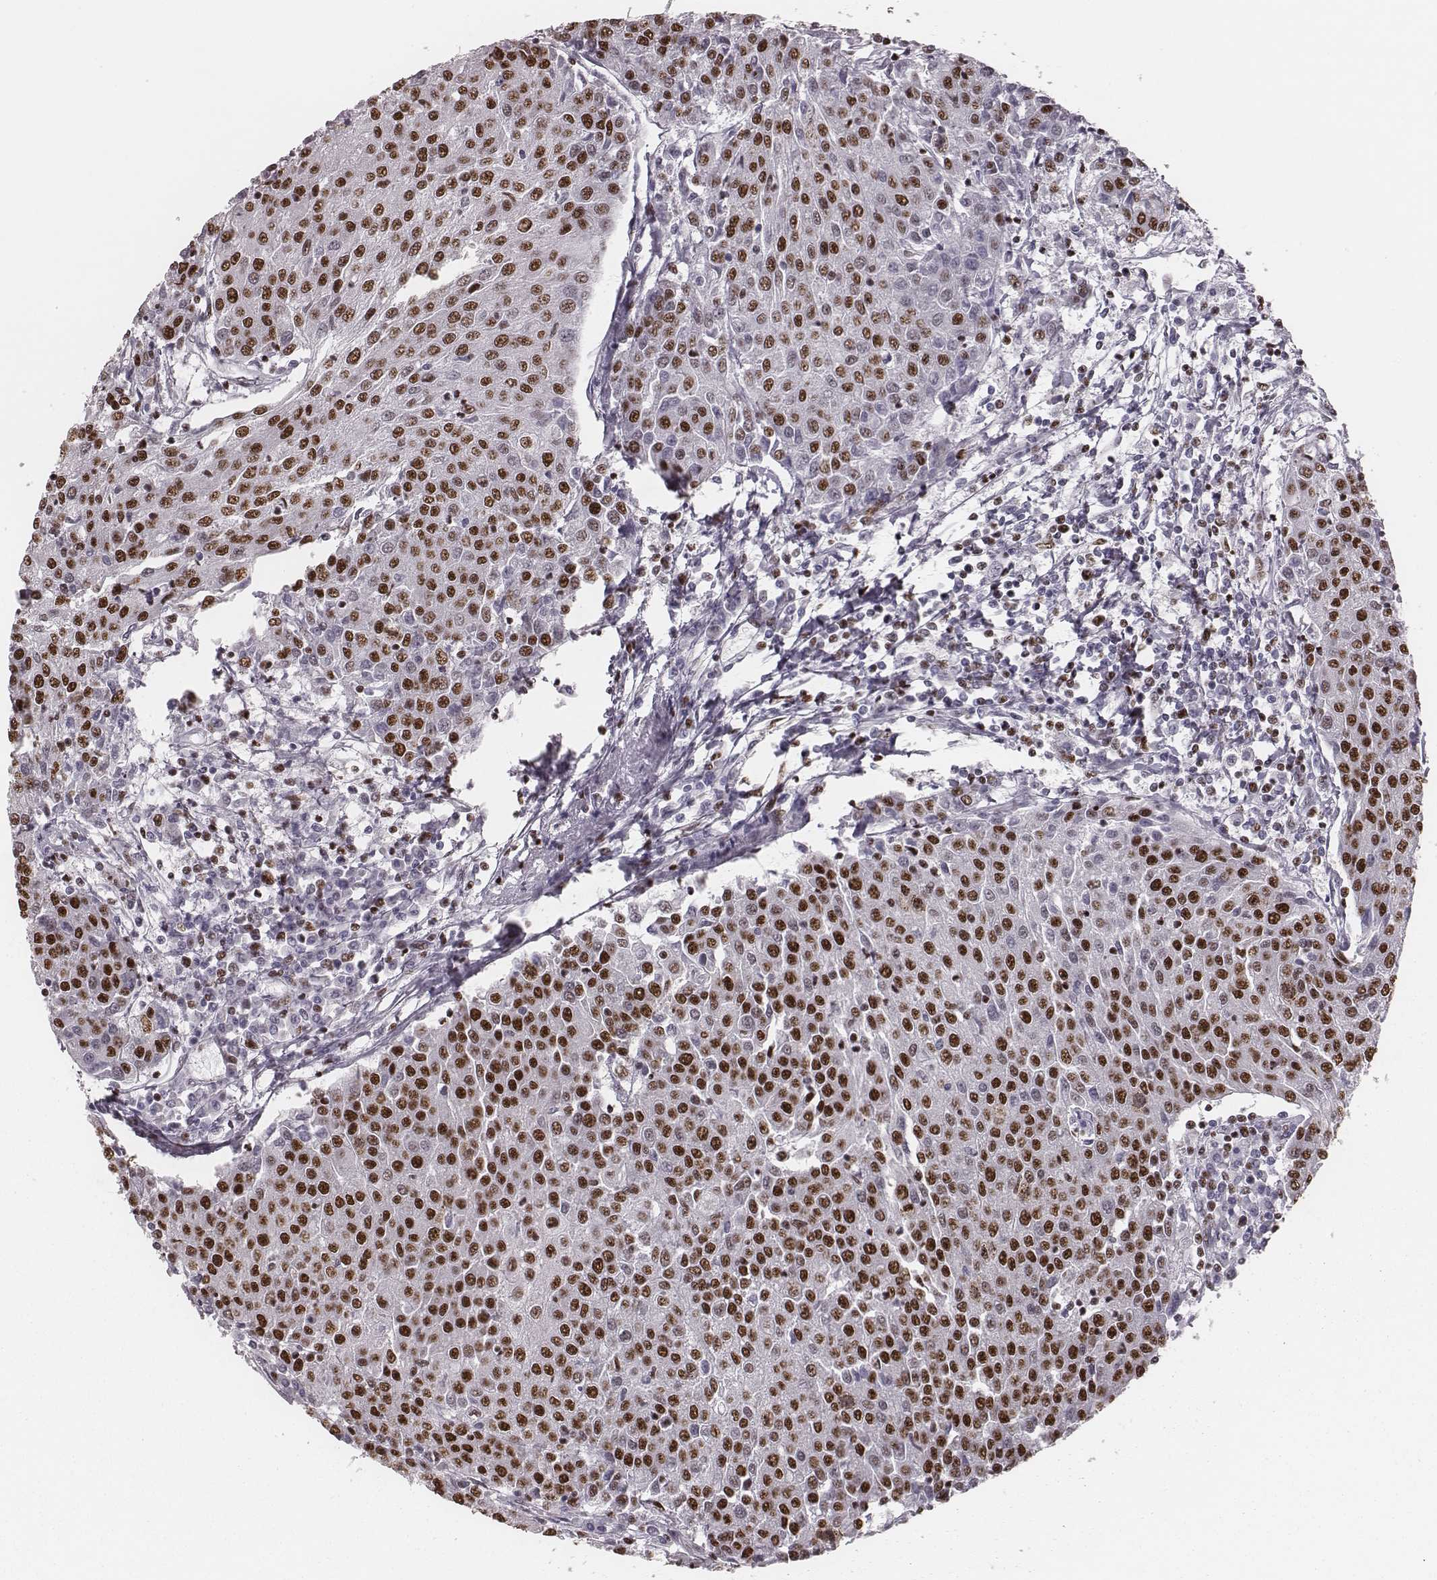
{"staining": {"intensity": "strong", "quantity": ">75%", "location": "nuclear"}, "tissue": "urothelial cancer", "cell_type": "Tumor cells", "image_type": "cancer", "snomed": [{"axis": "morphology", "description": "Urothelial carcinoma, High grade"}, {"axis": "topography", "description": "Urinary bladder"}], "caption": "The micrograph exhibits staining of urothelial carcinoma (high-grade), revealing strong nuclear protein positivity (brown color) within tumor cells.", "gene": "LUC7L", "patient": {"sex": "female", "age": 85}}